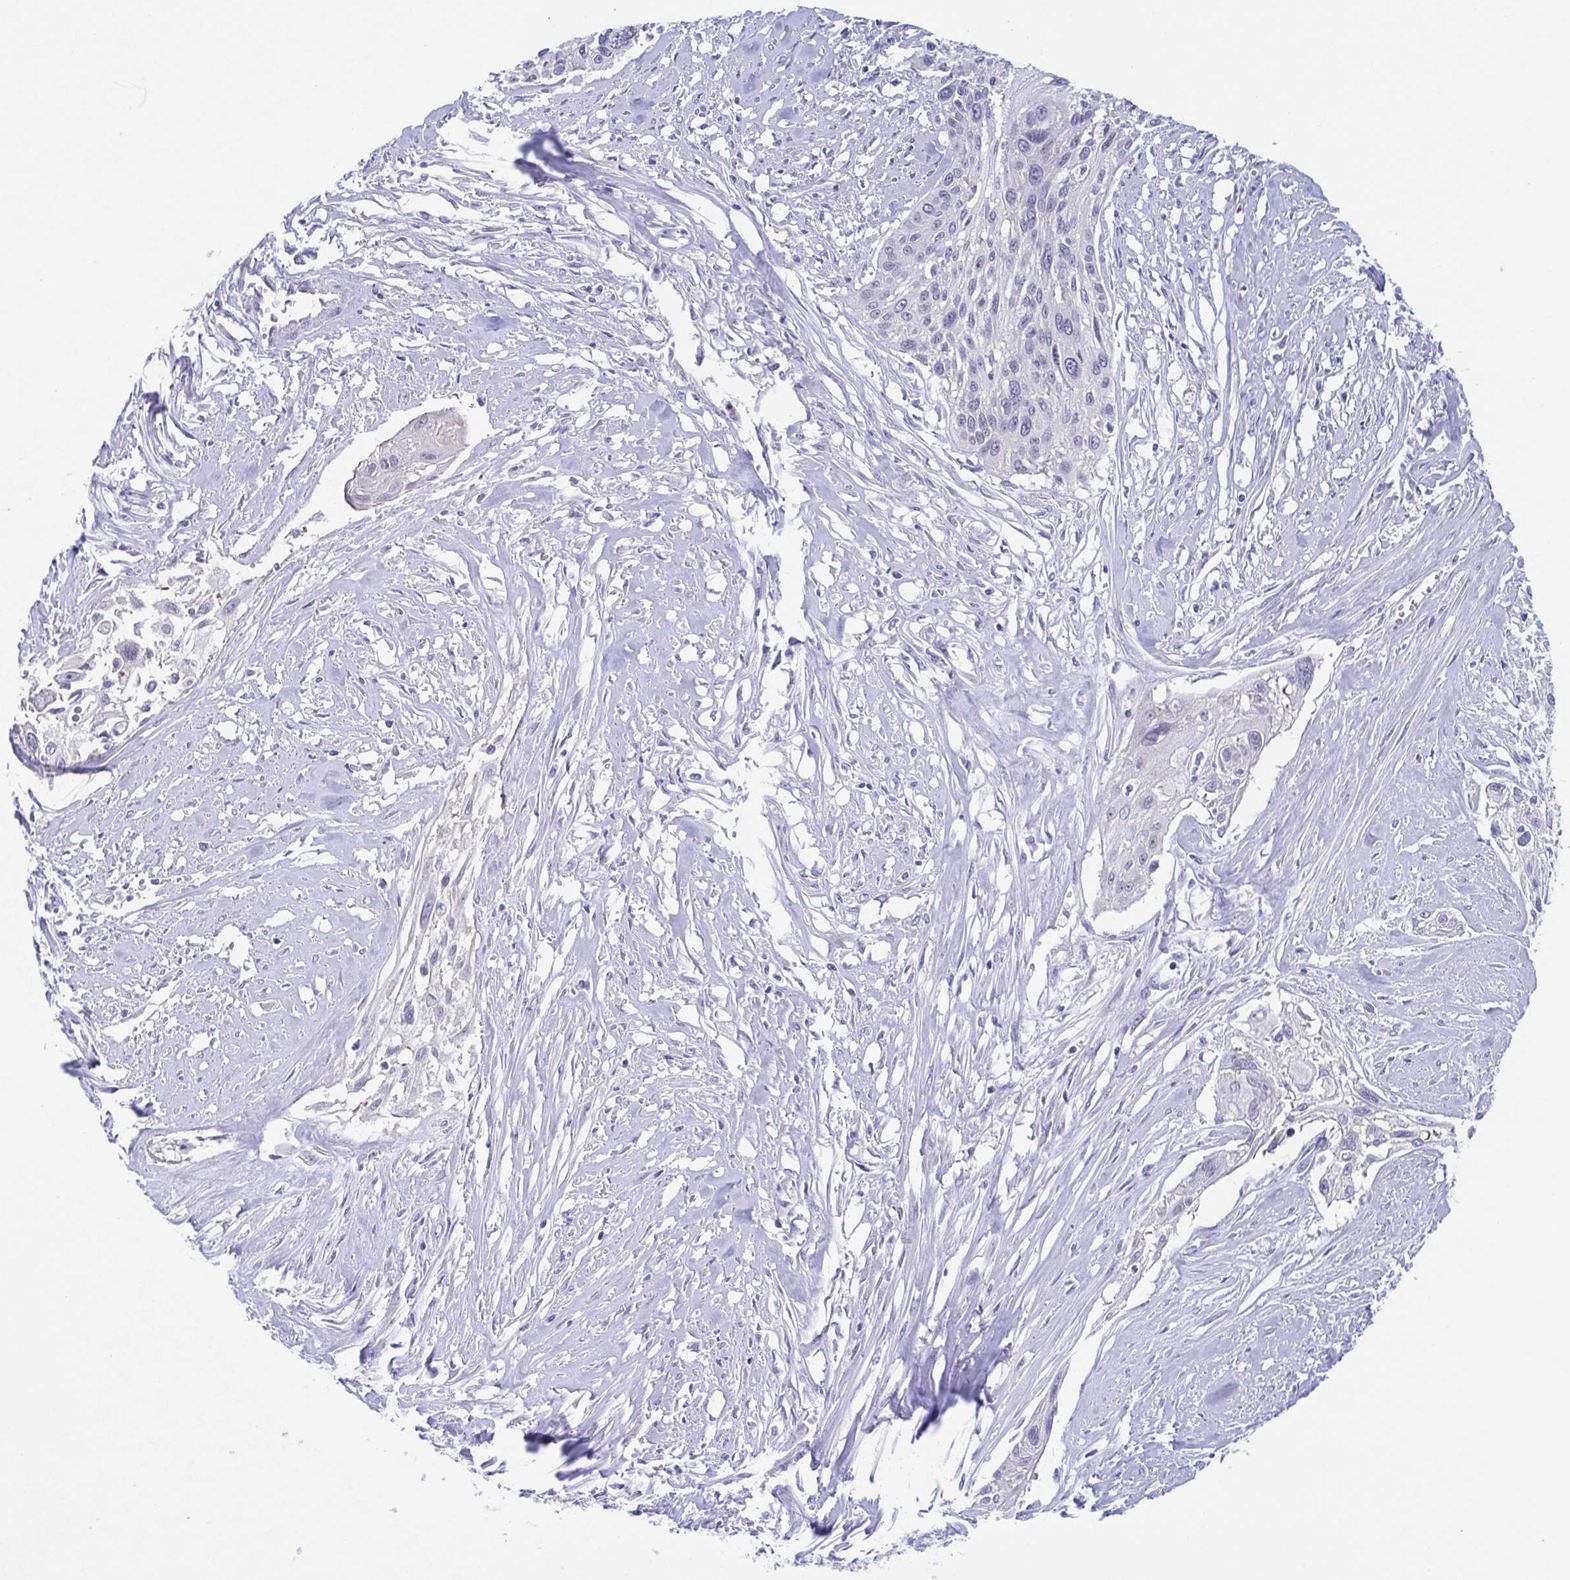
{"staining": {"intensity": "negative", "quantity": "none", "location": "none"}, "tissue": "cervical cancer", "cell_type": "Tumor cells", "image_type": "cancer", "snomed": [{"axis": "morphology", "description": "Squamous cell carcinoma, NOS"}, {"axis": "topography", "description": "Cervix"}], "caption": "Immunohistochemical staining of human cervical squamous cell carcinoma demonstrates no significant expression in tumor cells.", "gene": "TEX12", "patient": {"sex": "female", "age": 49}}